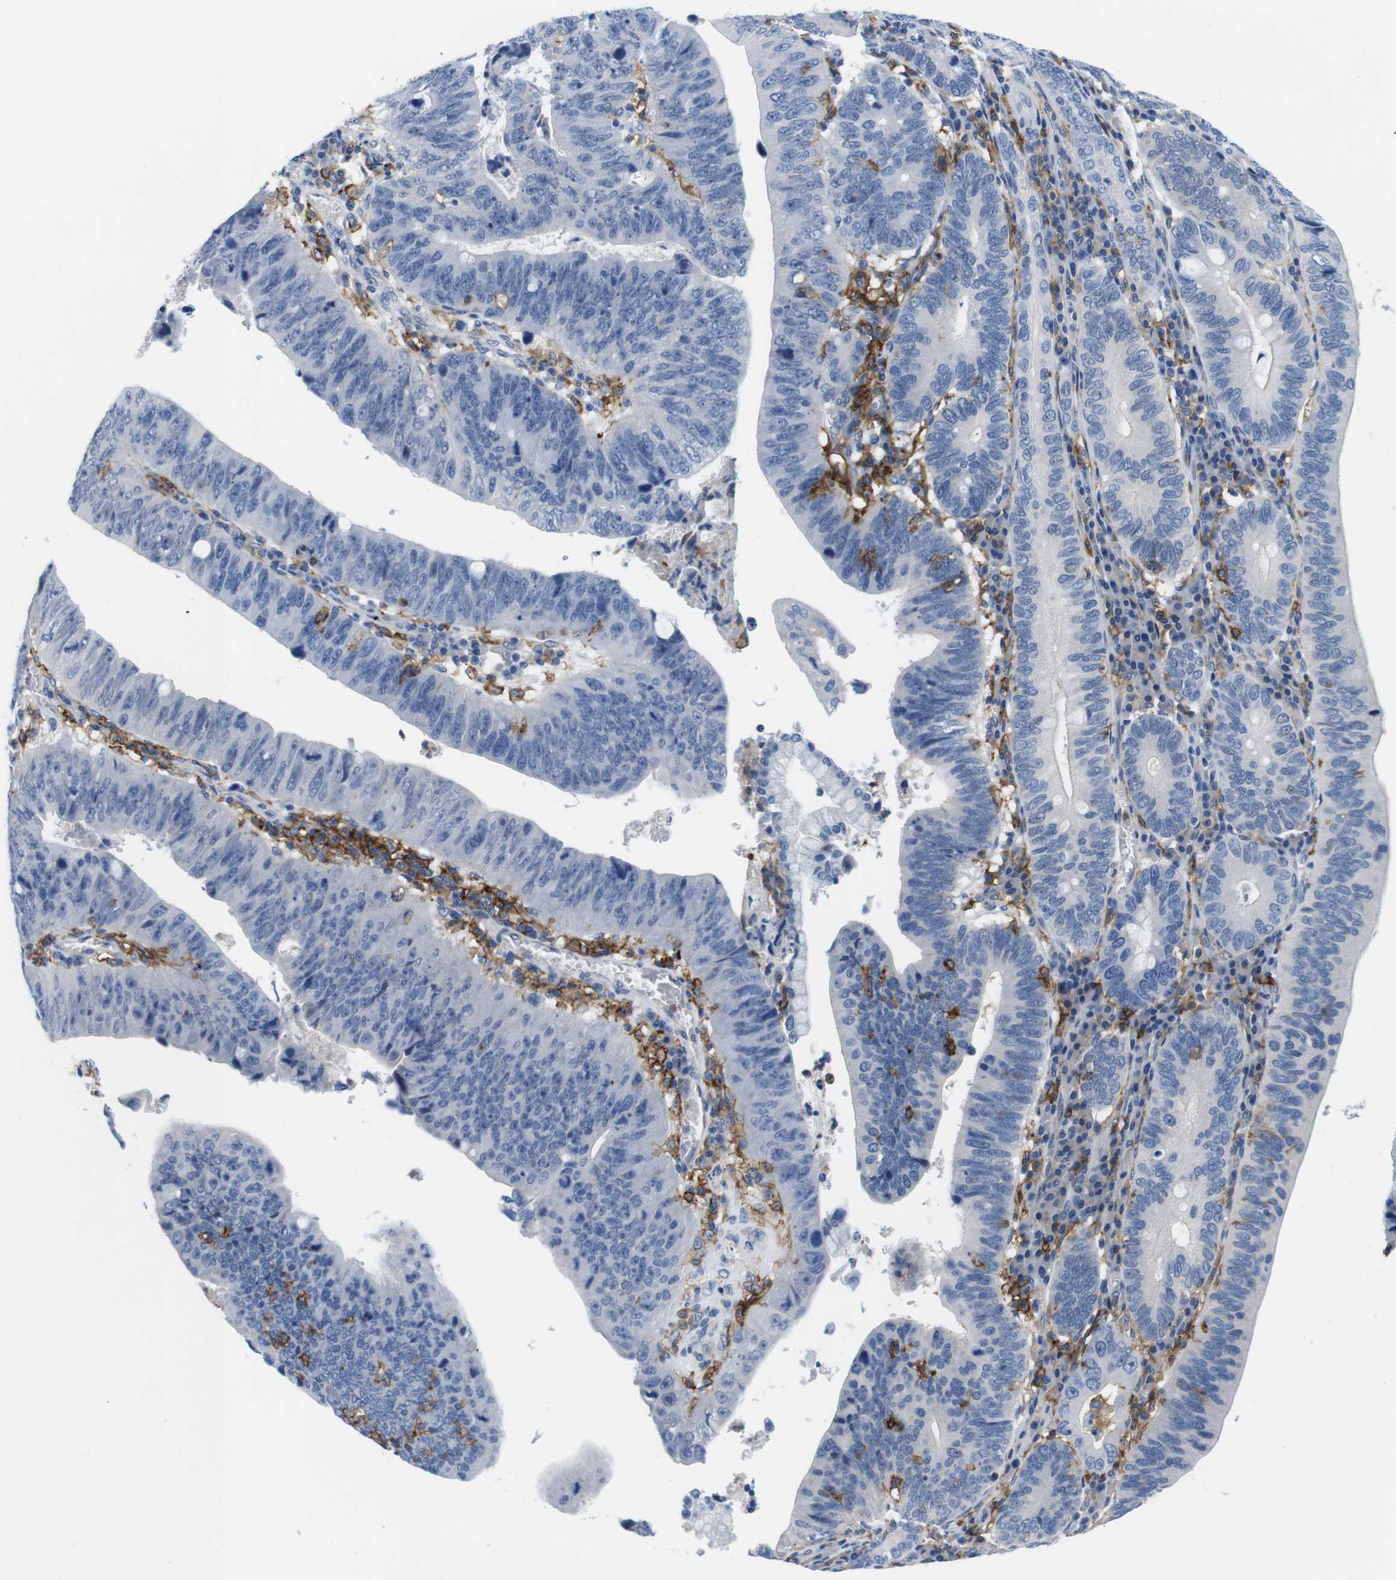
{"staining": {"intensity": "negative", "quantity": "none", "location": "none"}, "tissue": "stomach cancer", "cell_type": "Tumor cells", "image_type": "cancer", "snomed": [{"axis": "morphology", "description": "Adenocarcinoma, NOS"}, {"axis": "topography", "description": "Stomach"}], "caption": "Tumor cells show no significant staining in adenocarcinoma (stomach).", "gene": "CD300C", "patient": {"sex": "male", "age": 59}}